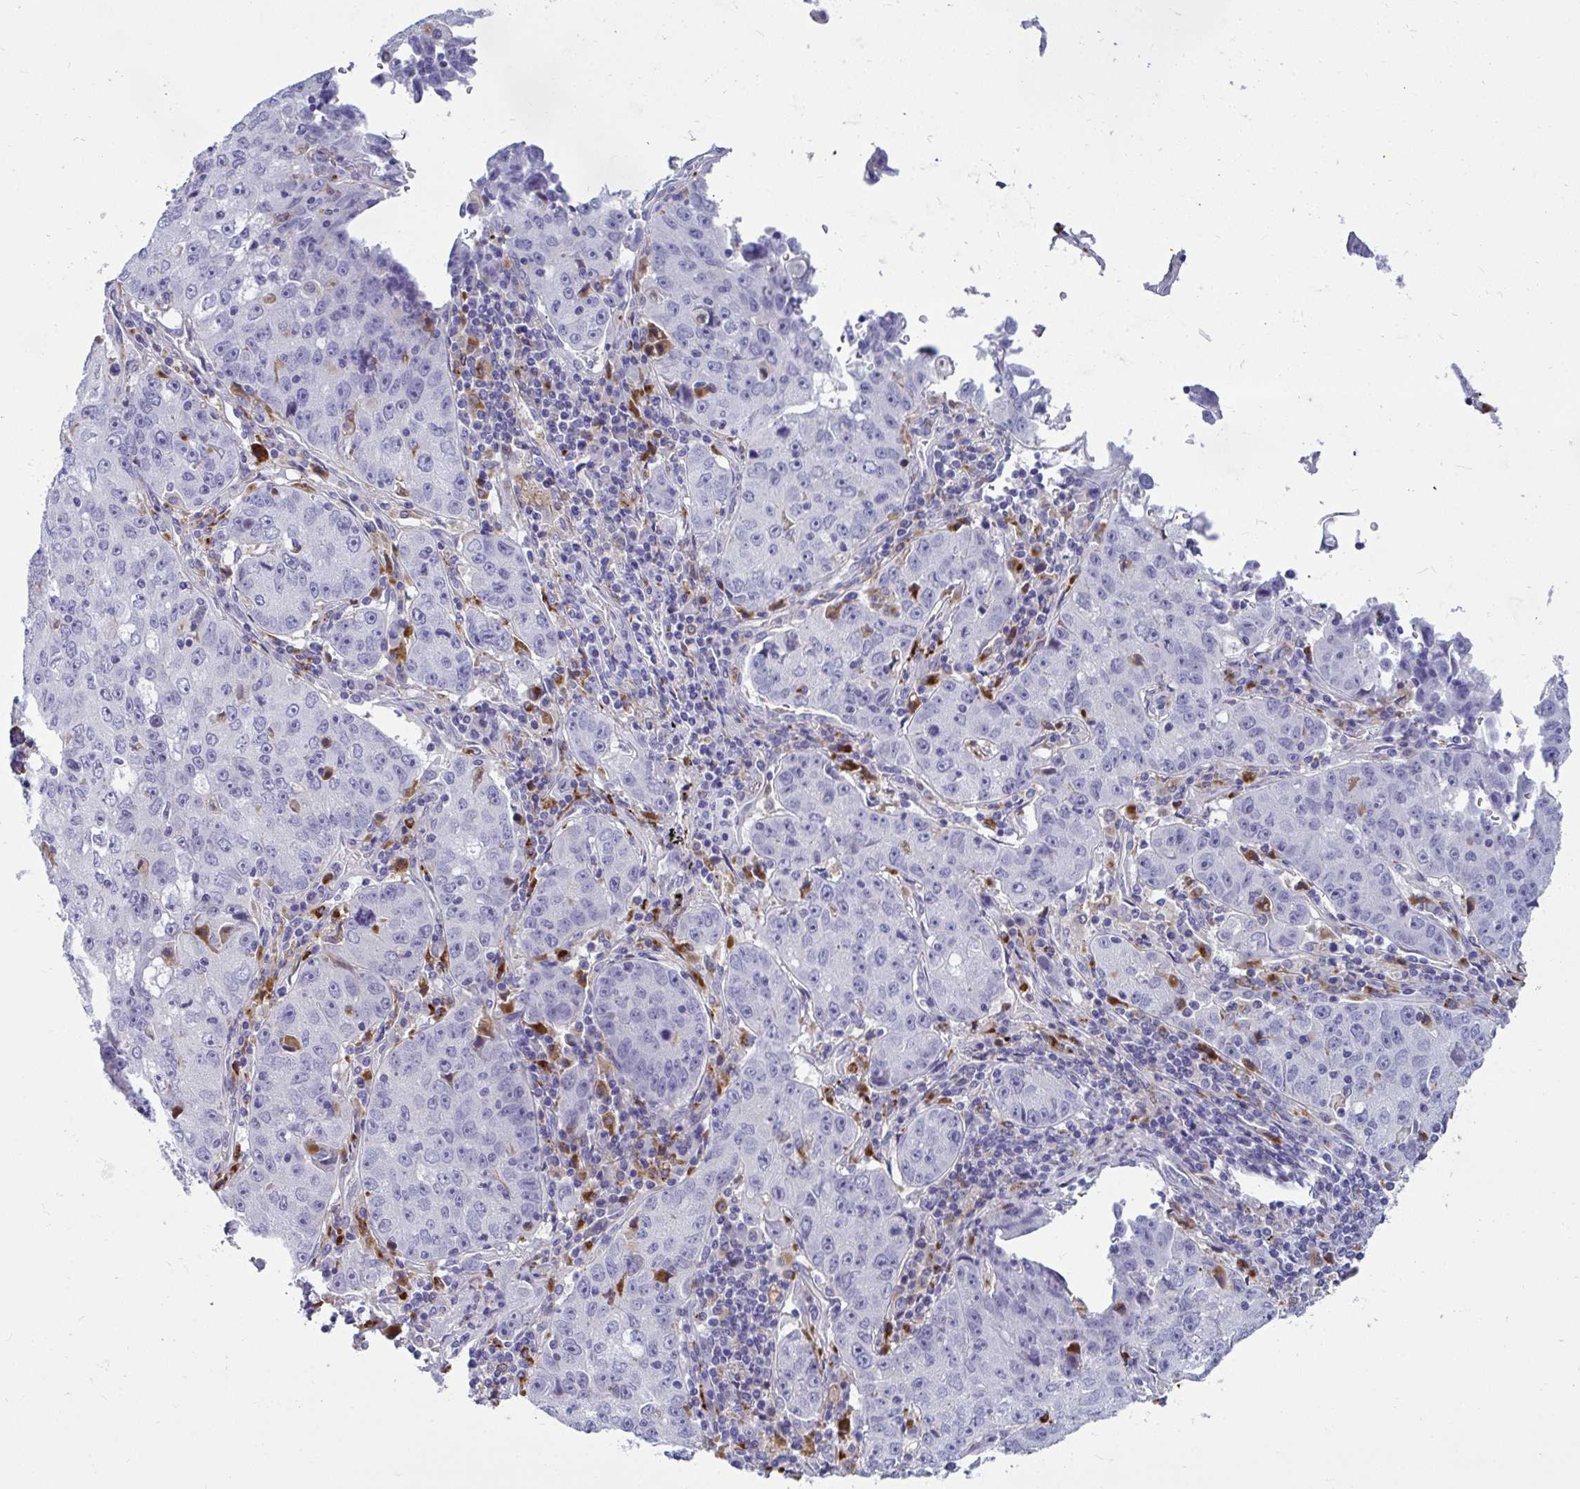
{"staining": {"intensity": "negative", "quantity": "none", "location": "none"}, "tissue": "lung cancer", "cell_type": "Tumor cells", "image_type": "cancer", "snomed": [{"axis": "morphology", "description": "Normal morphology"}, {"axis": "morphology", "description": "Adenocarcinoma, NOS"}, {"axis": "topography", "description": "Lymph node"}, {"axis": "topography", "description": "Lung"}], "caption": "This is a photomicrograph of IHC staining of lung cancer (adenocarcinoma), which shows no expression in tumor cells.", "gene": "CTSZ", "patient": {"sex": "female", "age": 57}}